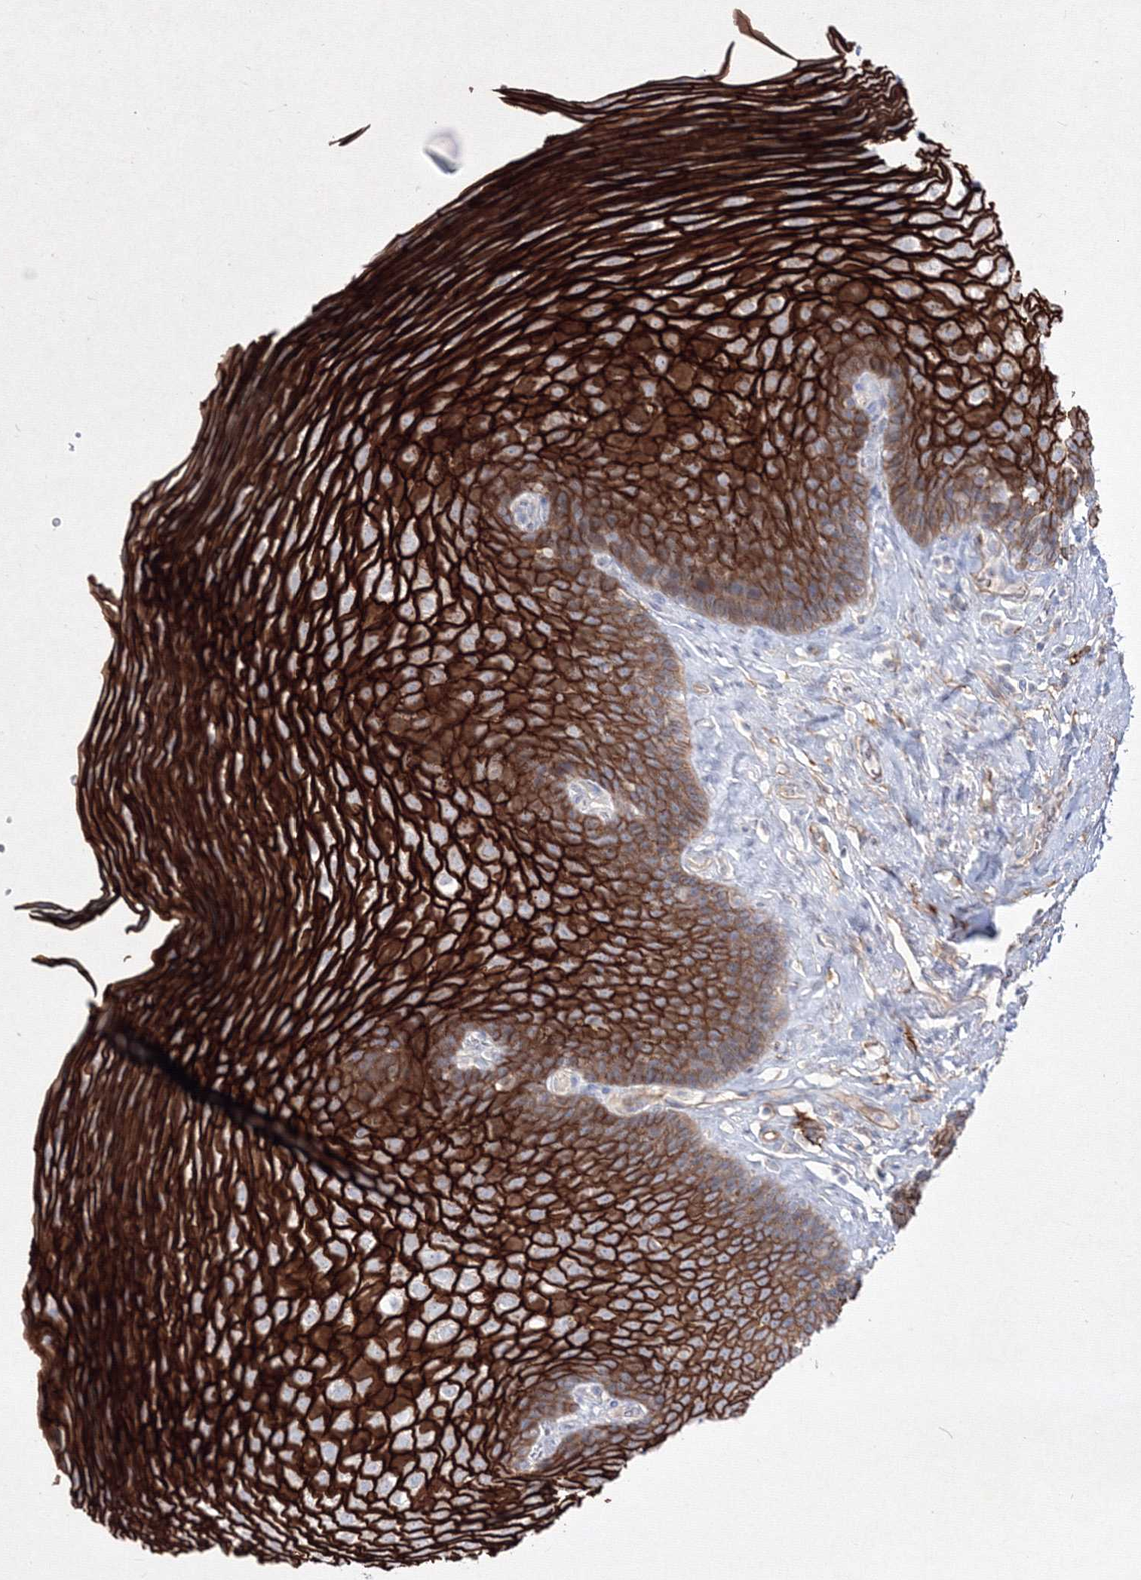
{"staining": {"intensity": "strong", "quantity": ">75%", "location": "cytoplasmic/membranous"}, "tissue": "esophagus", "cell_type": "Squamous epithelial cells", "image_type": "normal", "snomed": [{"axis": "morphology", "description": "Normal tissue, NOS"}, {"axis": "topography", "description": "Esophagus"}], "caption": "IHC staining of unremarkable esophagus, which demonstrates high levels of strong cytoplasmic/membranous positivity in approximately >75% of squamous epithelial cells indicating strong cytoplasmic/membranous protein staining. The staining was performed using DAB (3,3'-diaminobenzidine) (brown) for protein detection and nuclei were counterstained in hematoxylin (blue).", "gene": "TMEM139", "patient": {"sex": "female", "age": 66}}